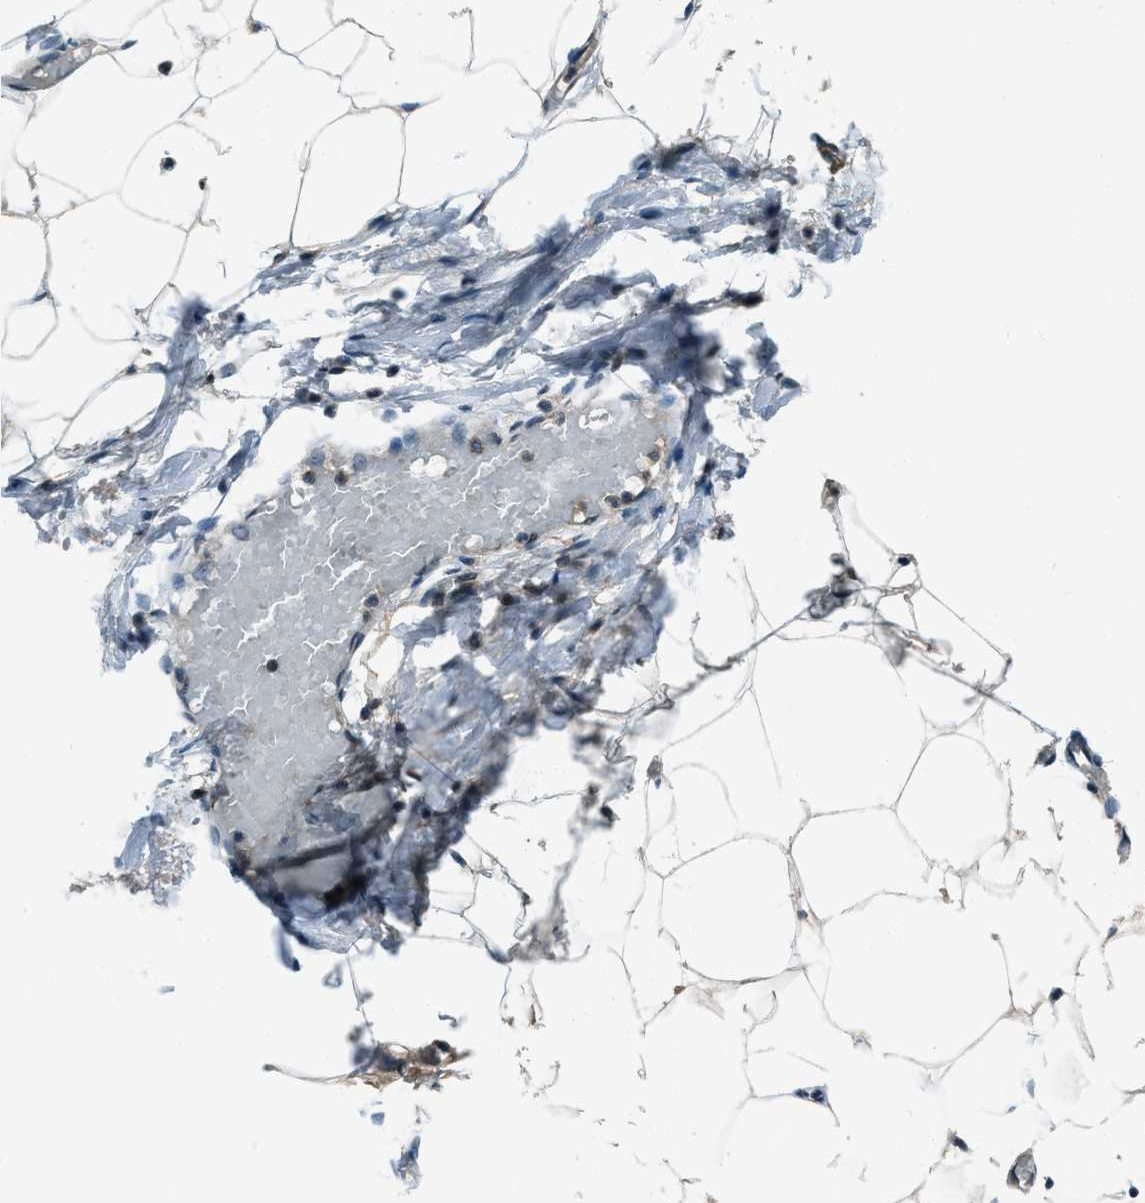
{"staining": {"intensity": "moderate", "quantity": ">75%", "location": "cytoplasmic/membranous"}, "tissue": "adipose tissue", "cell_type": "Adipocytes", "image_type": "normal", "snomed": [{"axis": "morphology", "description": "Normal tissue, NOS"}, {"axis": "topography", "description": "Soft tissue"}], "caption": "This is an image of IHC staining of benign adipose tissue, which shows moderate staining in the cytoplasmic/membranous of adipocytes.", "gene": "SVIL", "patient": {"sex": "male", "age": 72}}